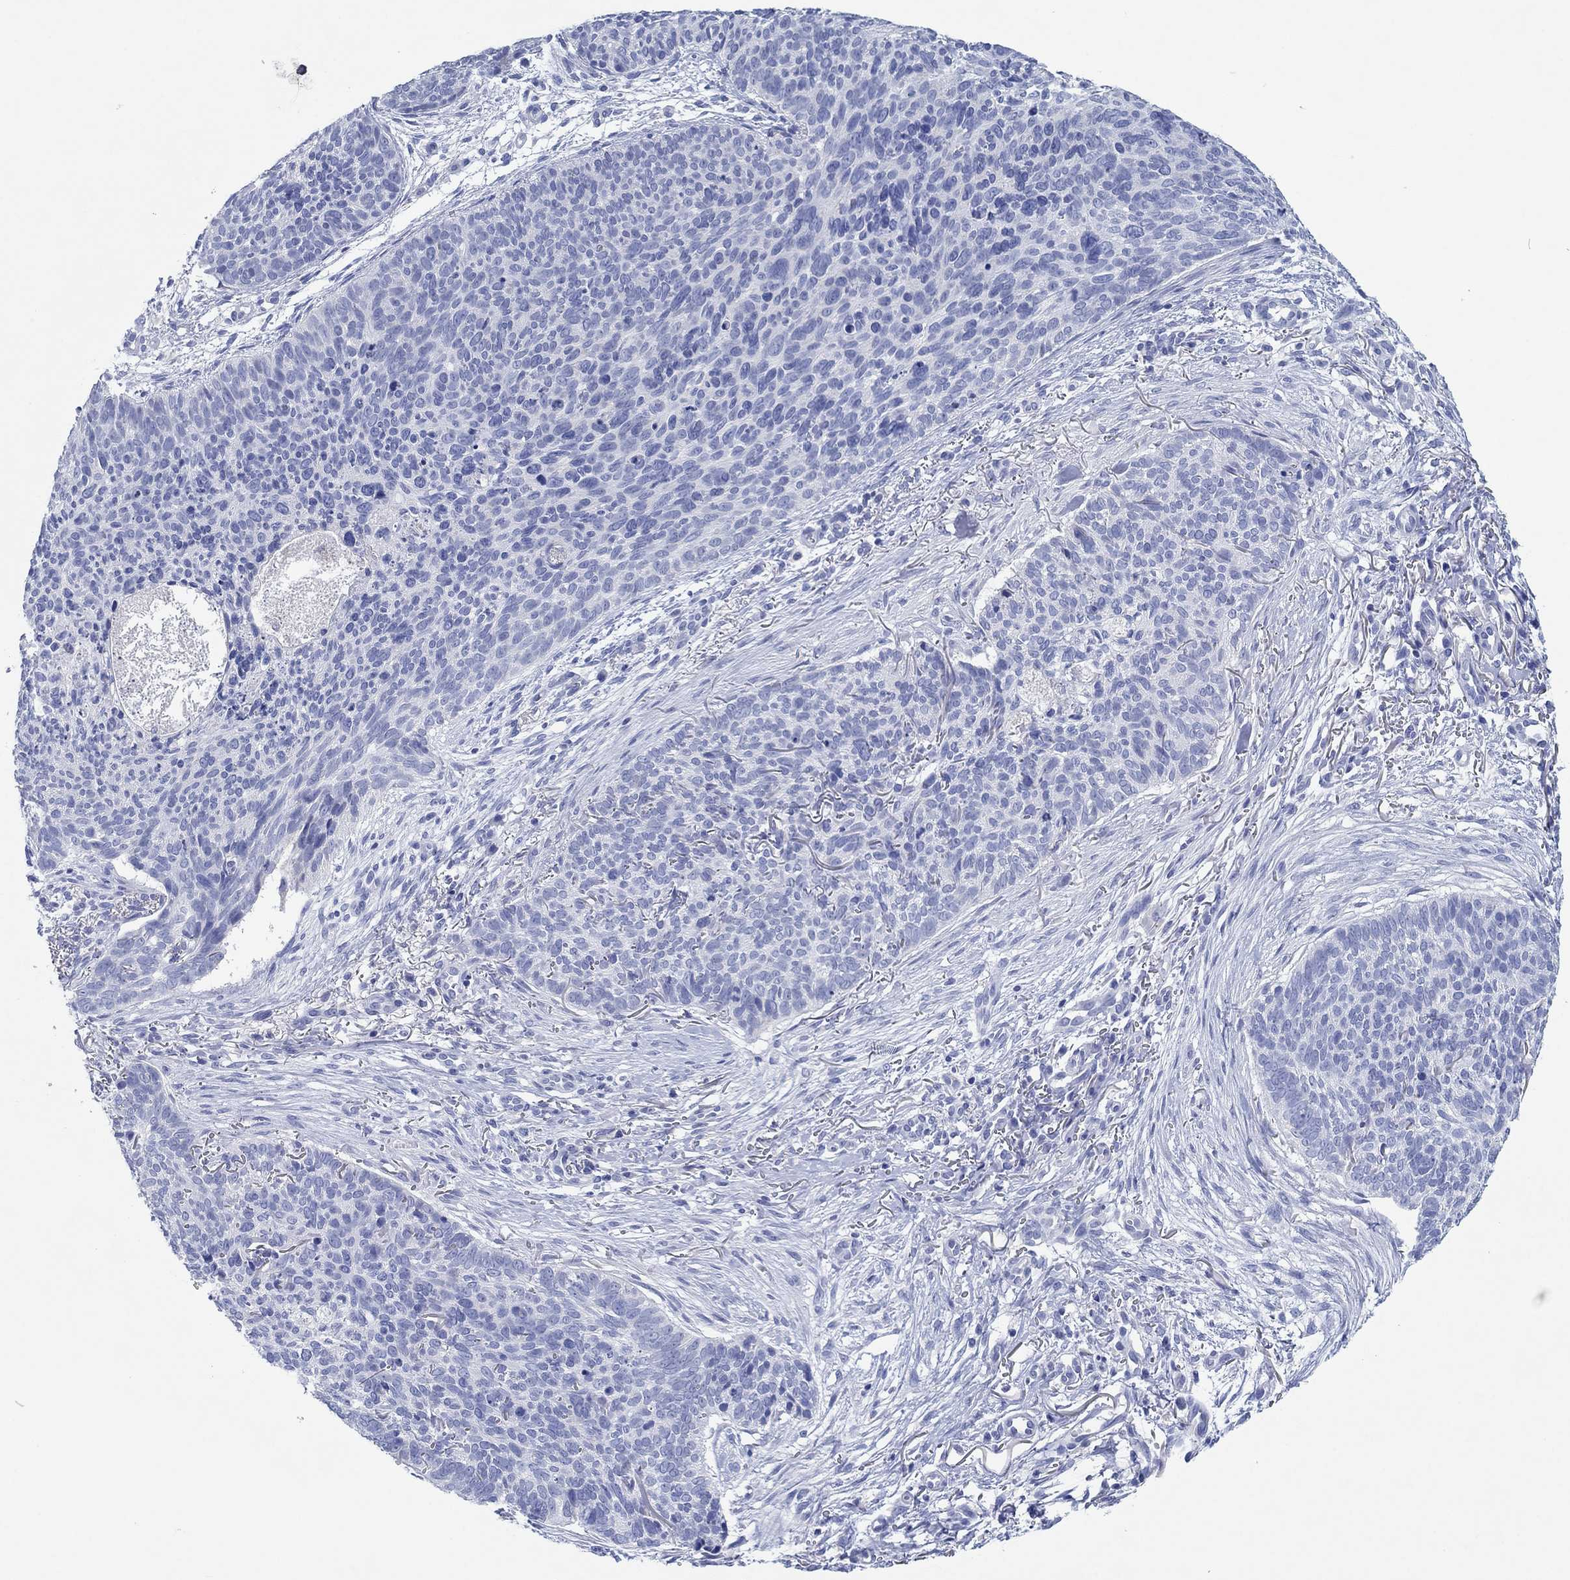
{"staining": {"intensity": "negative", "quantity": "none", "location": "none"}, "tissue": "skin cancer", "cell_type": "Tumor cells", "image_type": "cancer", "snomed": [{"axis": "morphology", "description": "Basal cell carcinoma"}, {"axis": "topography", "description": "Skin"}], "caption": "Basal cell carcinoma (skin) was stained to show a protein in brown. There is no significant staining in tumor cells.", "gene": "HCRT", "patient": {"sex": "male", "age": 64}}